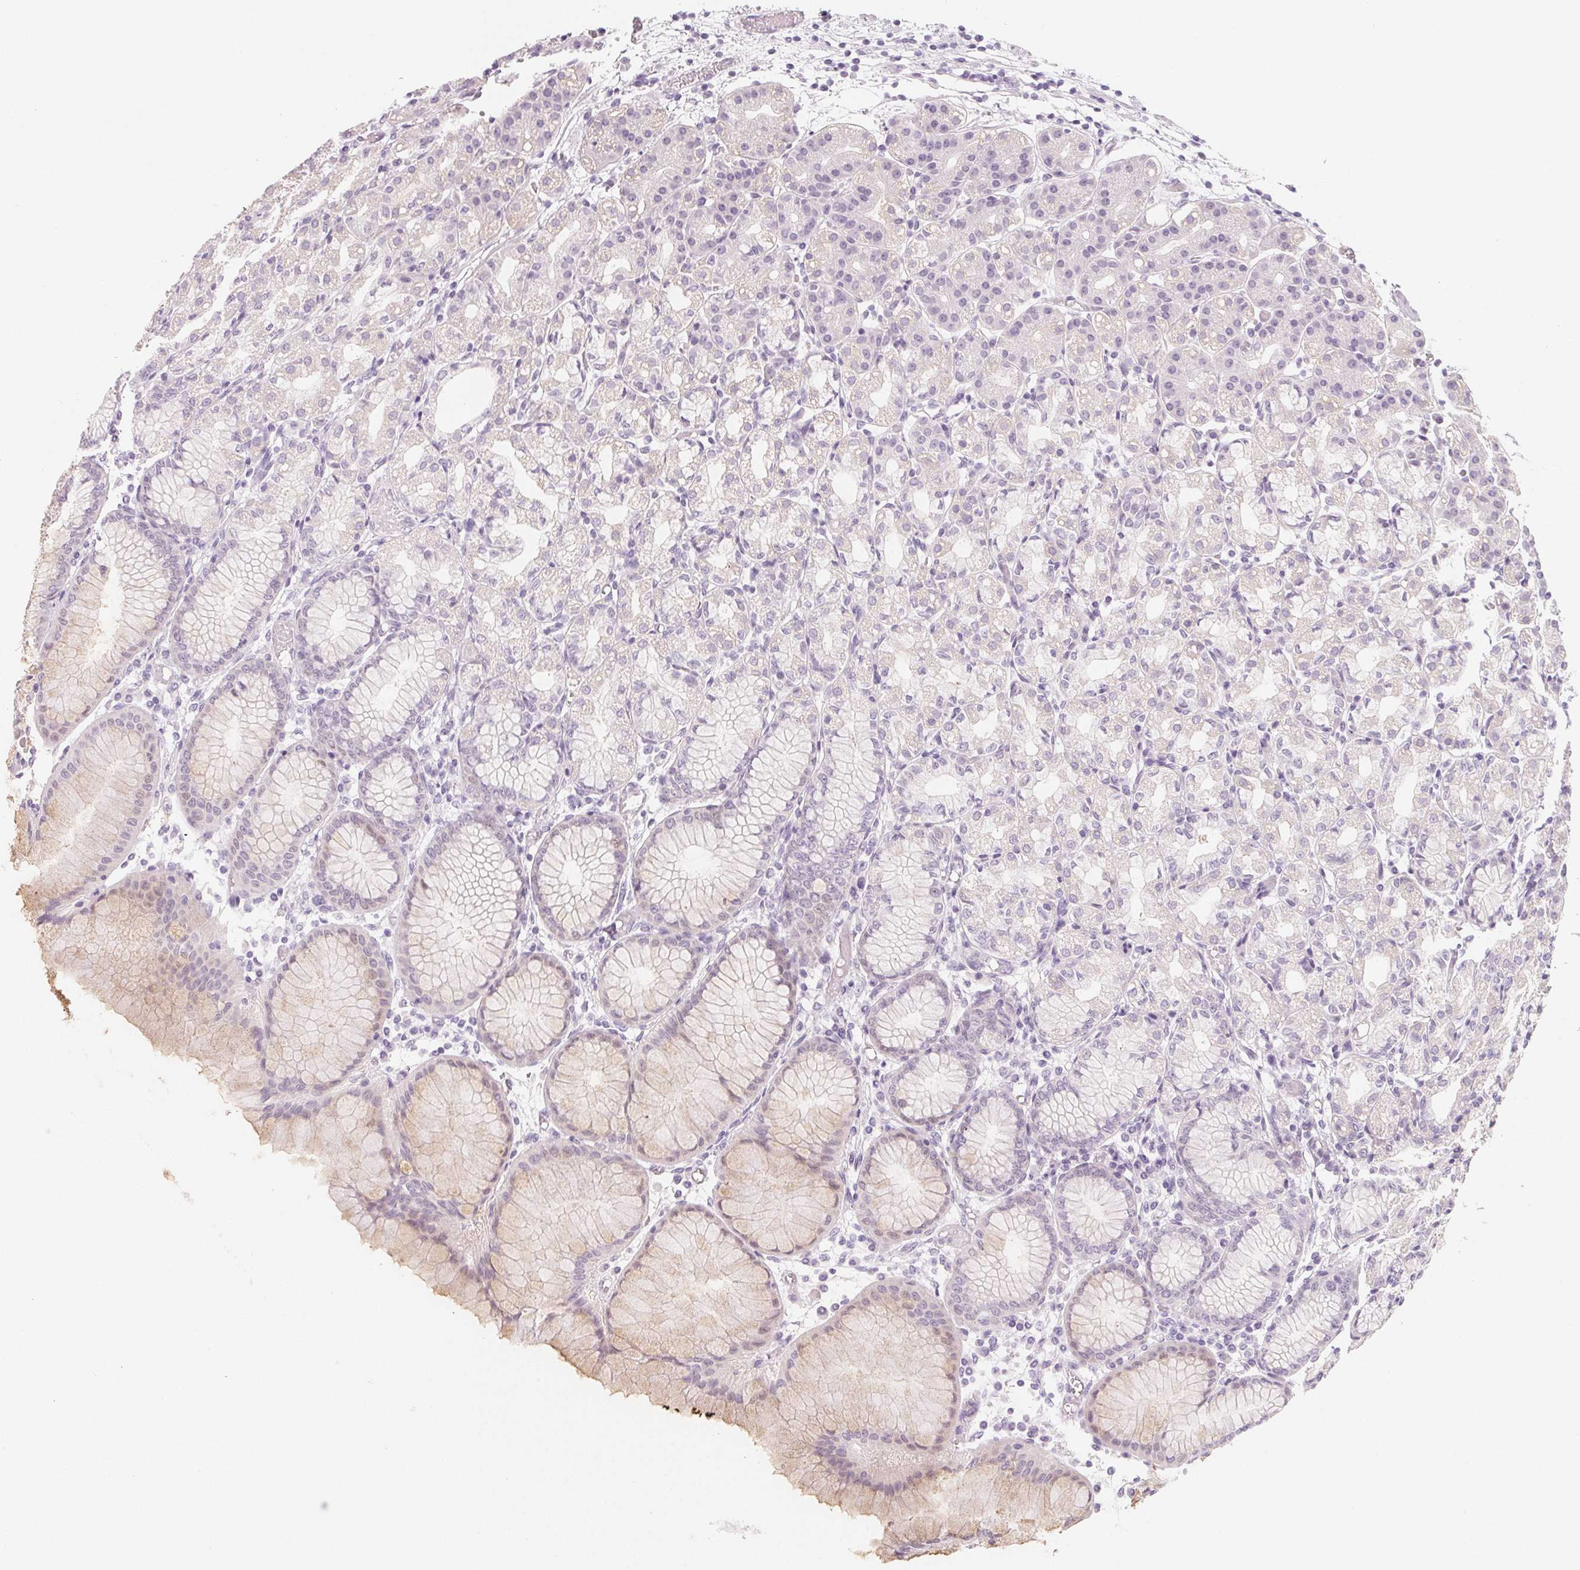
{"staining": {"intensity": "weak", "quantity": "<25%", "location": "cytoplasmic/membranous"}, "tissue": "stomach", "cell_type": "Glandular cells", "image_type": "normal", "snomed": [{"axis": "morphology", "description": "Normal tissue, NOS"}, {"axis": "topography", "description": "Stomach"}], "caption": "Human stomach stained for a protein using immunohistochemistry displays no staining in glandular cells.", "gene": "SH3GL2", "patient": {"sex": "female", "age": 57}}